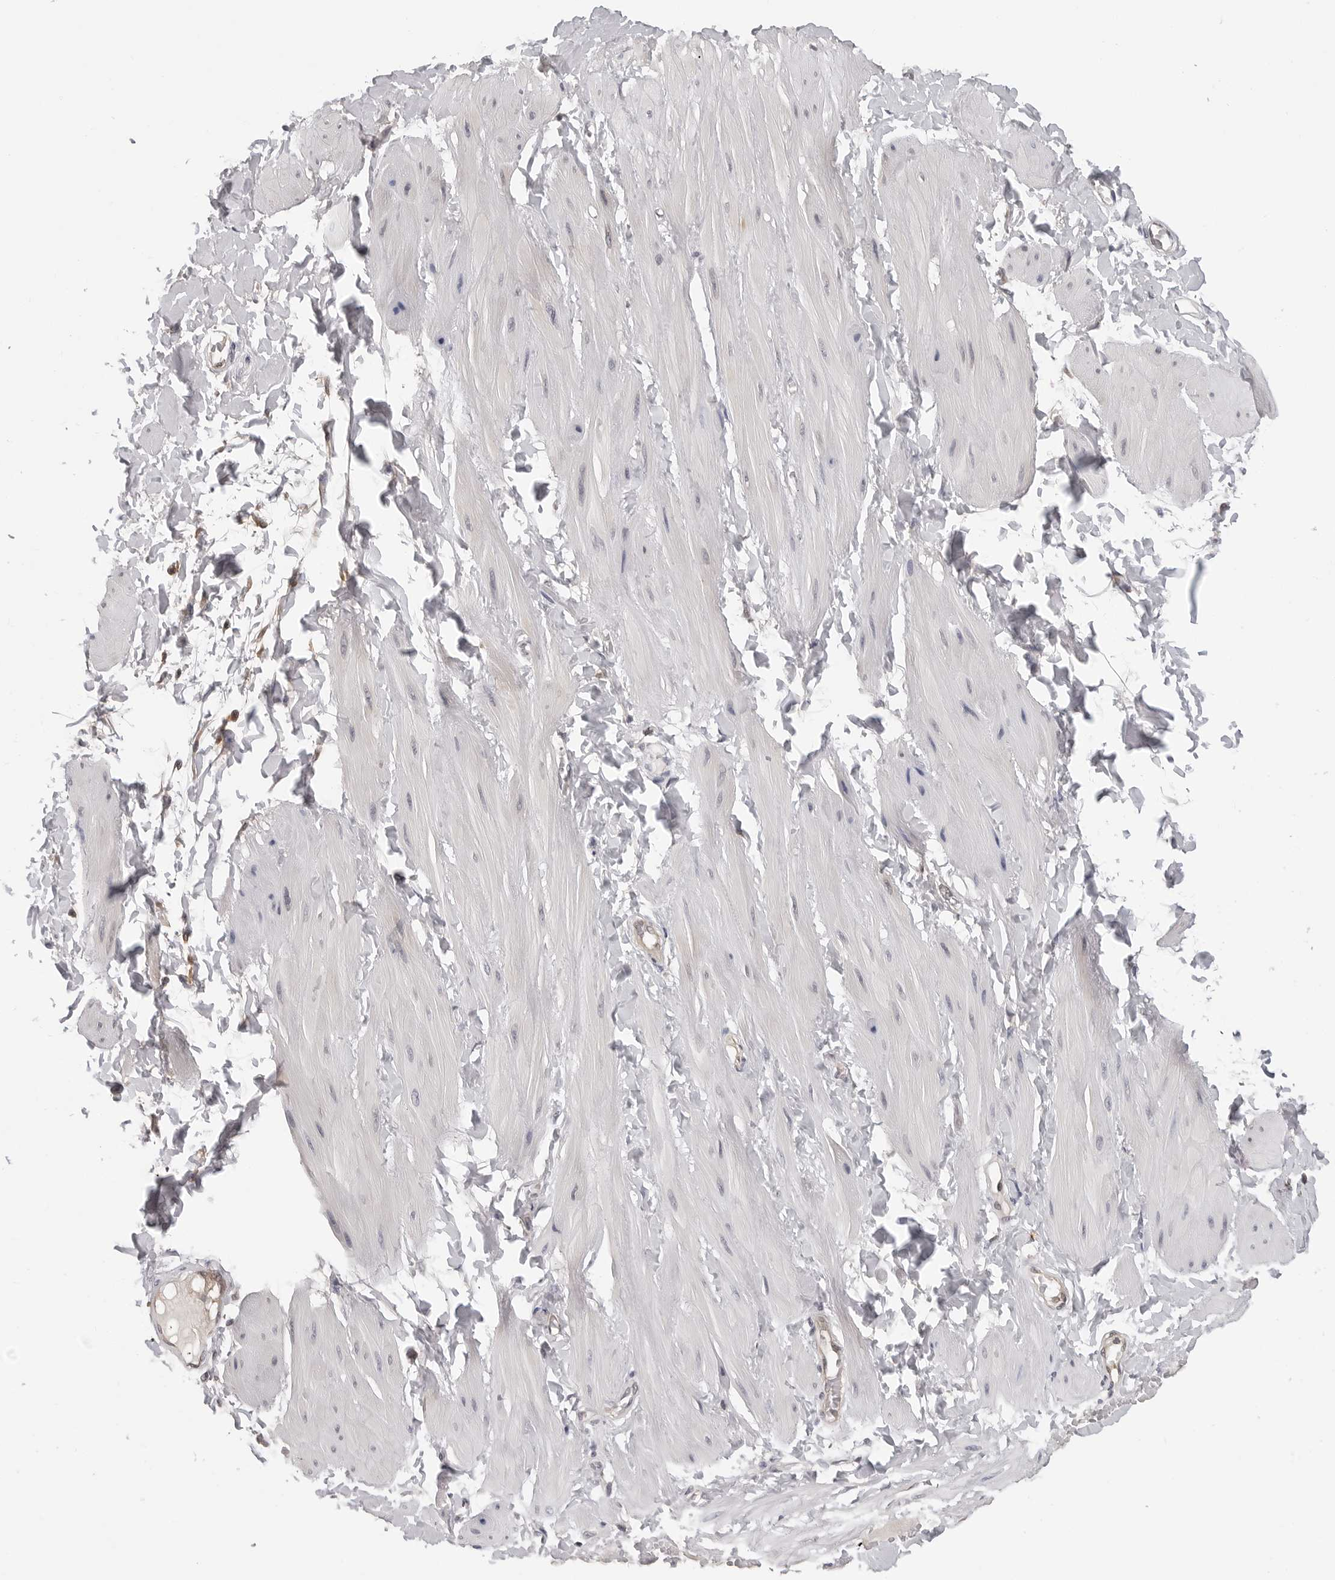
{"staining": {"intensity": "negative", "quantity": "none", "location": "none"}, "tissue": "adipose tissue", "cell_type": "Adipocytes", "image_type": "normal", "snomed": [{"axis": "morphology", "description": "Normal tissue, NOS"}, {"axis": "topography", "description": "Adipose tissue"}, {"axis": "topography", "description": "Vascular tissue"}, {"axis": "topography", "description": "Peripheral nerve tissue"}], "caption": "This photomicrograph is of unremarkable adipose tissue stained with IHC to label a protein in brown with the nuclei are counter-stained blue. There is no staining in adipocytes. (Stains: DAB (3,3'-diaminobenzidine) immunohistochemistry (IHC) with hematoxylin counter stain, Microscopy: brightfield microscopy at high magnification).", "gene": "TRMT13", "patient": {"sex": "male", "age": 25}}